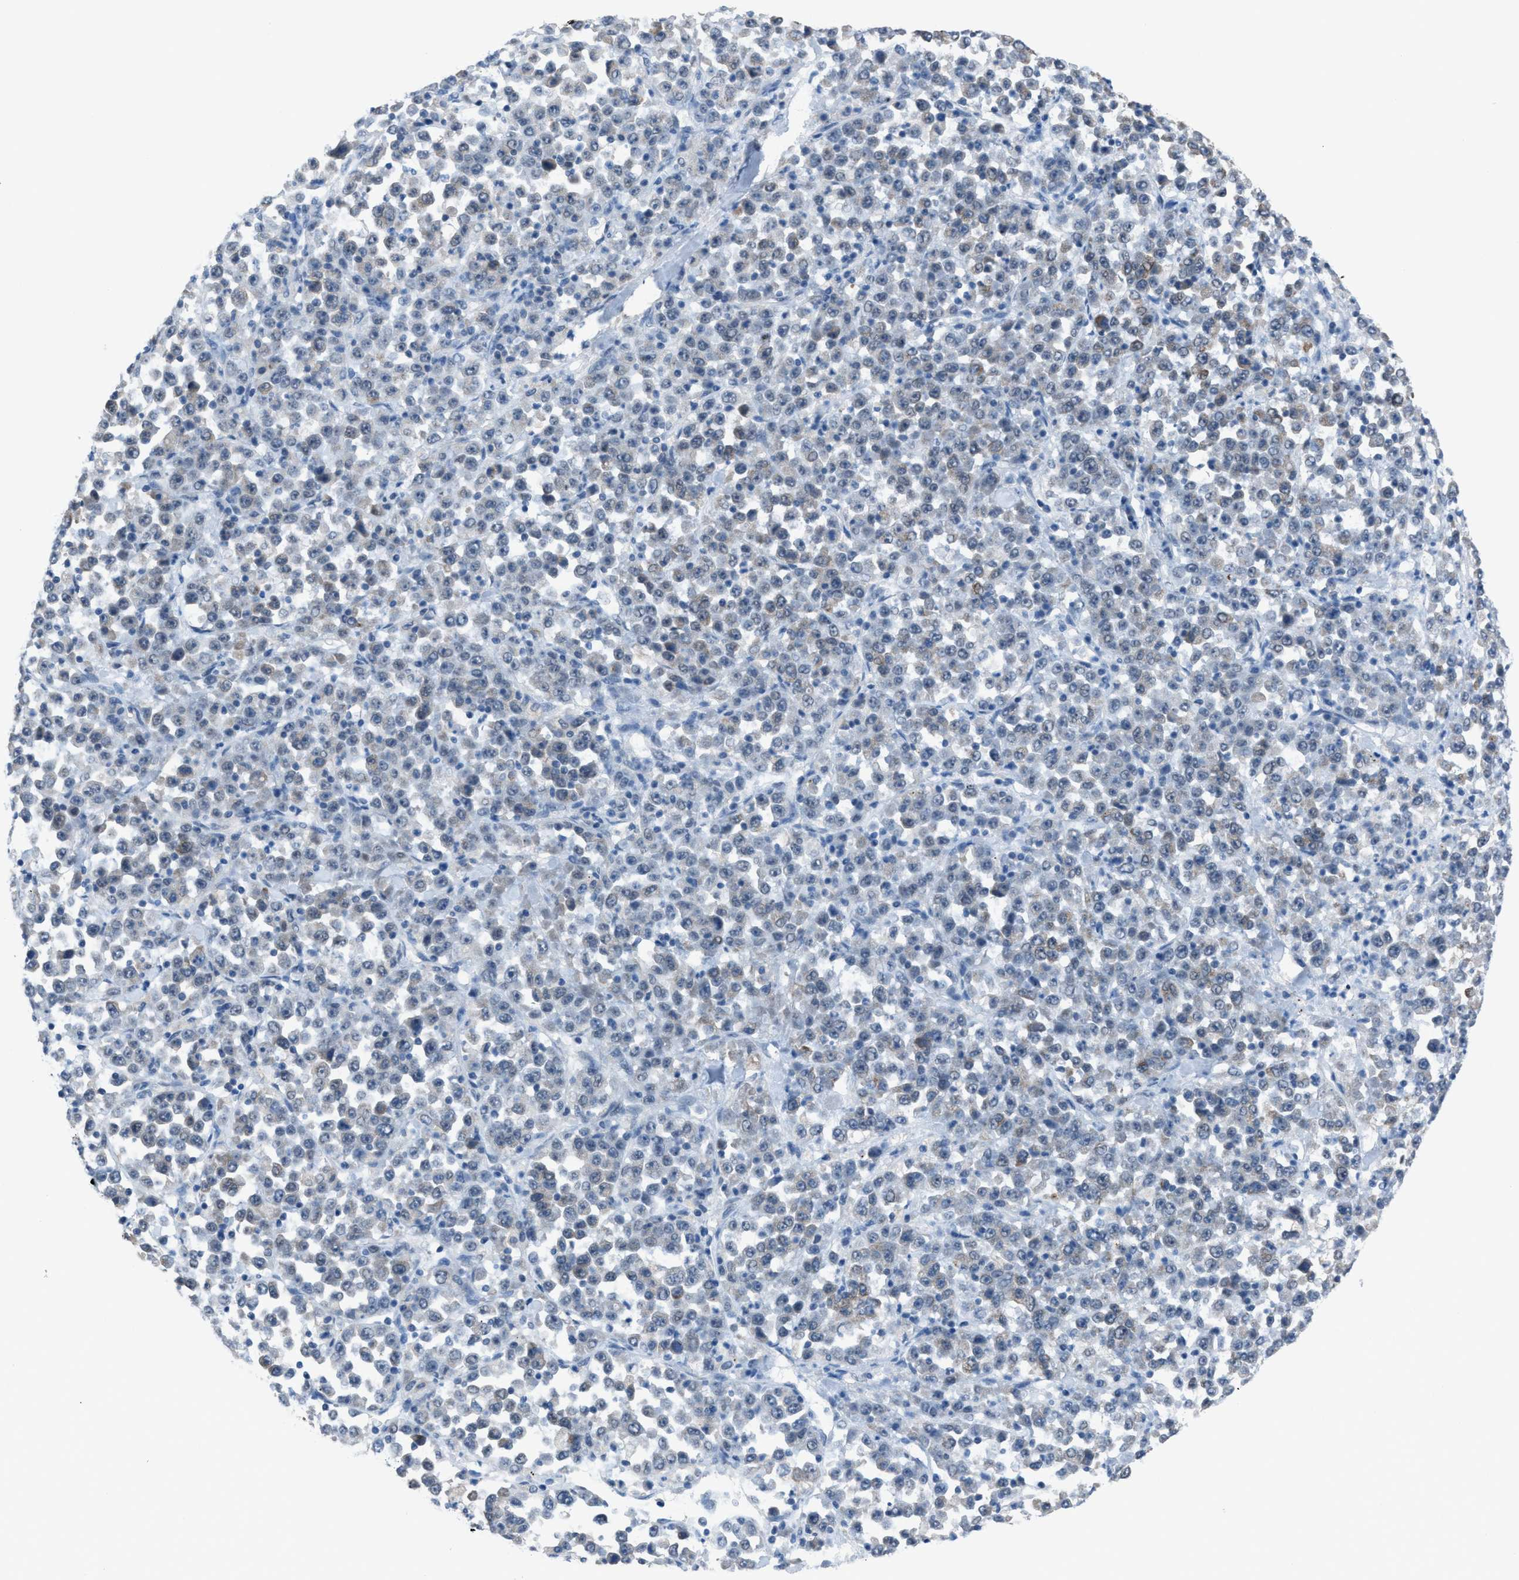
{"staining": {"intensity": "weak", "quantity": "25%-75%", "location": "cytoplasmic/membranous"}, "tissue": "stomach cancer", "cell_type": "Tumor cells", "image_type": "cancer", "snomed": [{"axis": "morphology", "description": "Normal tissue, NOS"}, {"axis": "morphology", "description": "Adenocarcinoma, NOS"}, {"axis": "topography", "description": "Stomach, upper"}, {"axis": "topography", "description": "Stomach"}], "caption": "Human stomach adenocarcinoma stained for a protein (brown) displays weak cytoplasmic/membranous positive positivity in about 25%-75% of tumor cells.", "gene": "ANAPC11", "patient": {"sex": "male", "age": 59}}